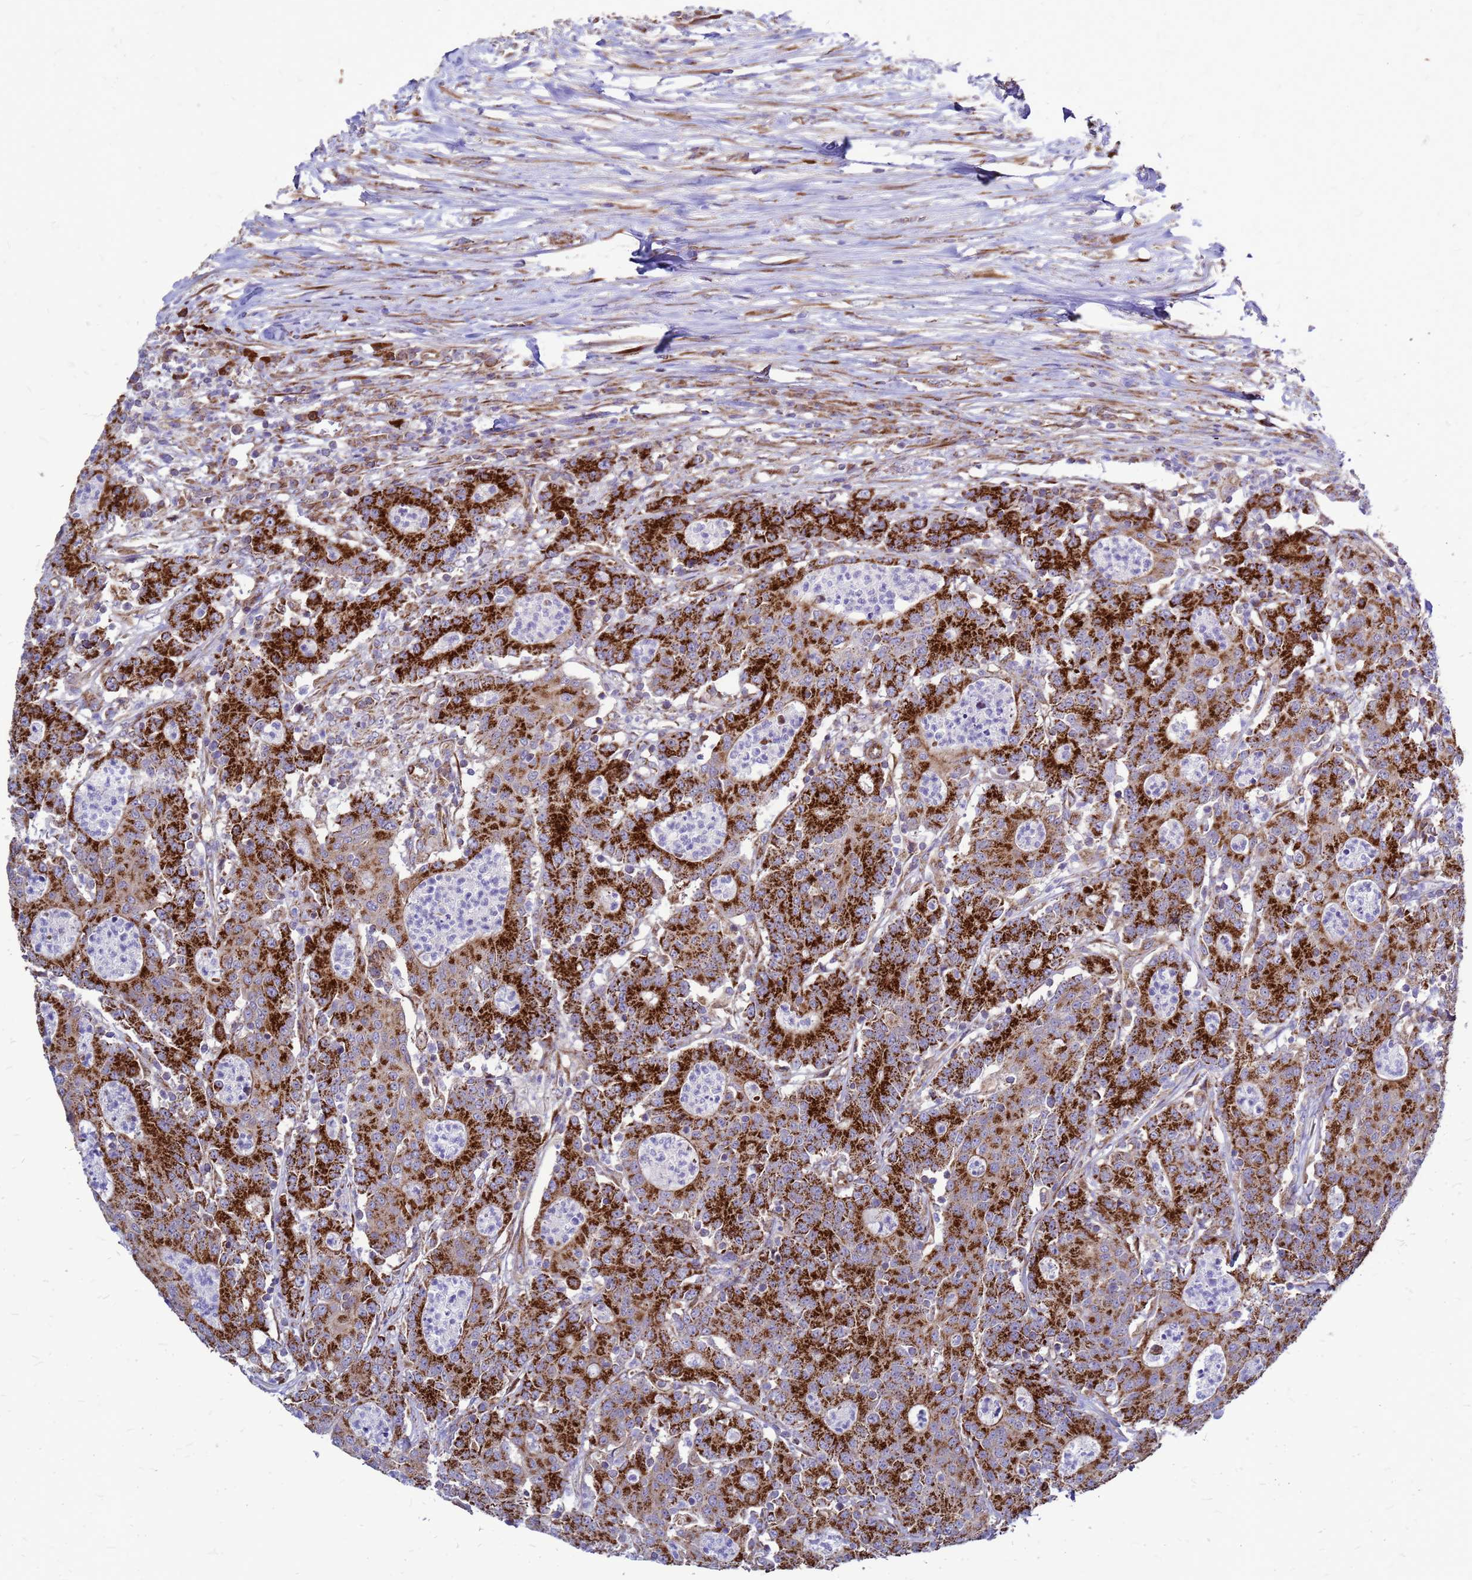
{"staining": {"intensity": "strong", "quantity": ">75%", "location": "cytoplasmic/membranous"}, "tissue": "colorectal cancer", "cell_type": "Tumor cells", "image_type": "cancer", "snomed": [{"axis": "morphology", "description": "Adenocarcinoma, NOS"}, {"axis": "topography", "description": "Colon"}], "caption": "IHC (DAB) staining of colorectal cancer (adenocarcinoma) displays strong cytoplasmic/membranous protein positivity in approximately >75% of tumor cells.", "gene": "FSTL4", "patient": {"sex": "male", "age": 83}}